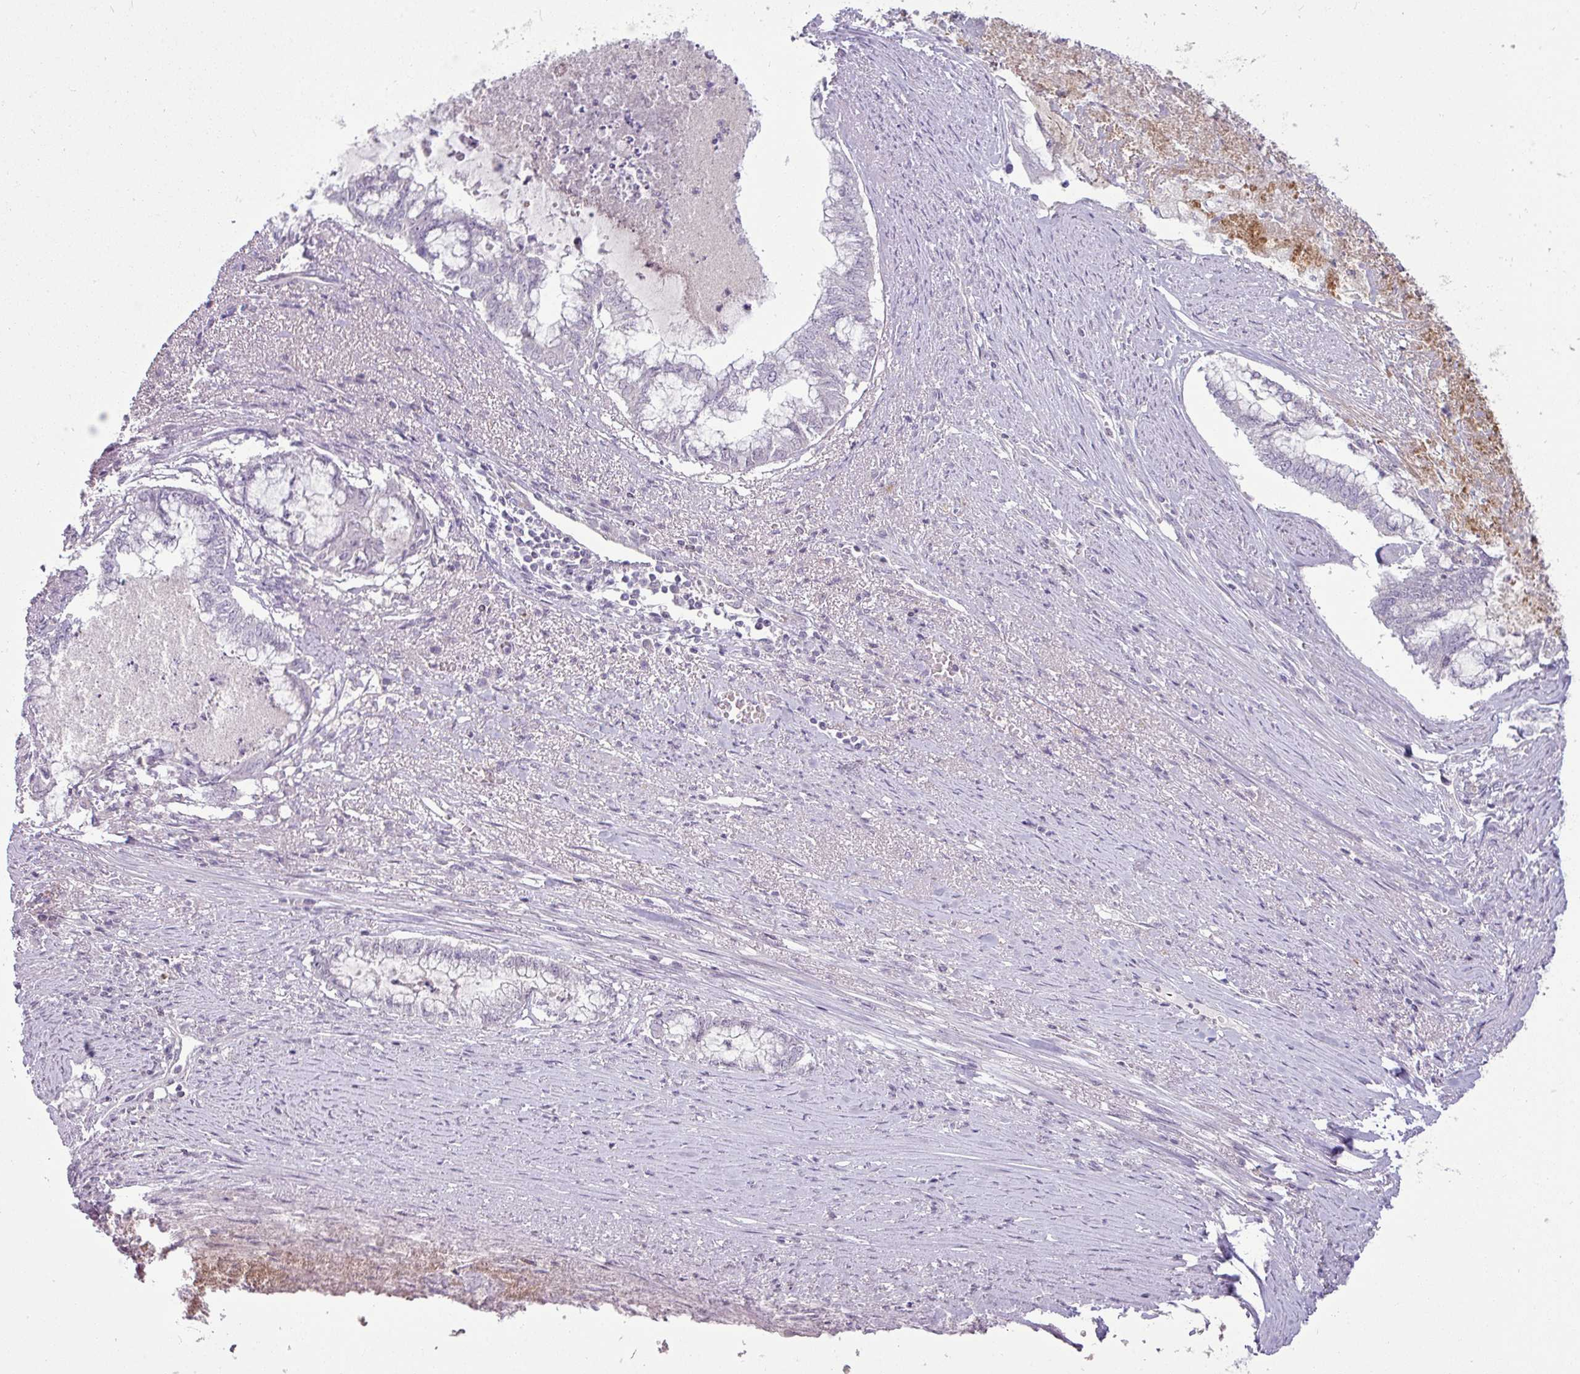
{"staining": {"intensity": "negative", "quantity": "none", "location": "none"}, "tissue": "endometrial cancer", "cell_type": "Tumor cells", "image_type": "cancer", "snomed": [{"axis": "morphology", "description": "Adenocarcinoma, NOS"}, {"axis": "topography", "description": "Endometrium"}], "caption": "Immunohistochemistry image of human endometrial cancer (adenocarcinoma) stained for a protein (brown), which demonstrates no positivity in tumor cells.", "gene": "APOM", "patient": {"sex": "female", "age": 79}}